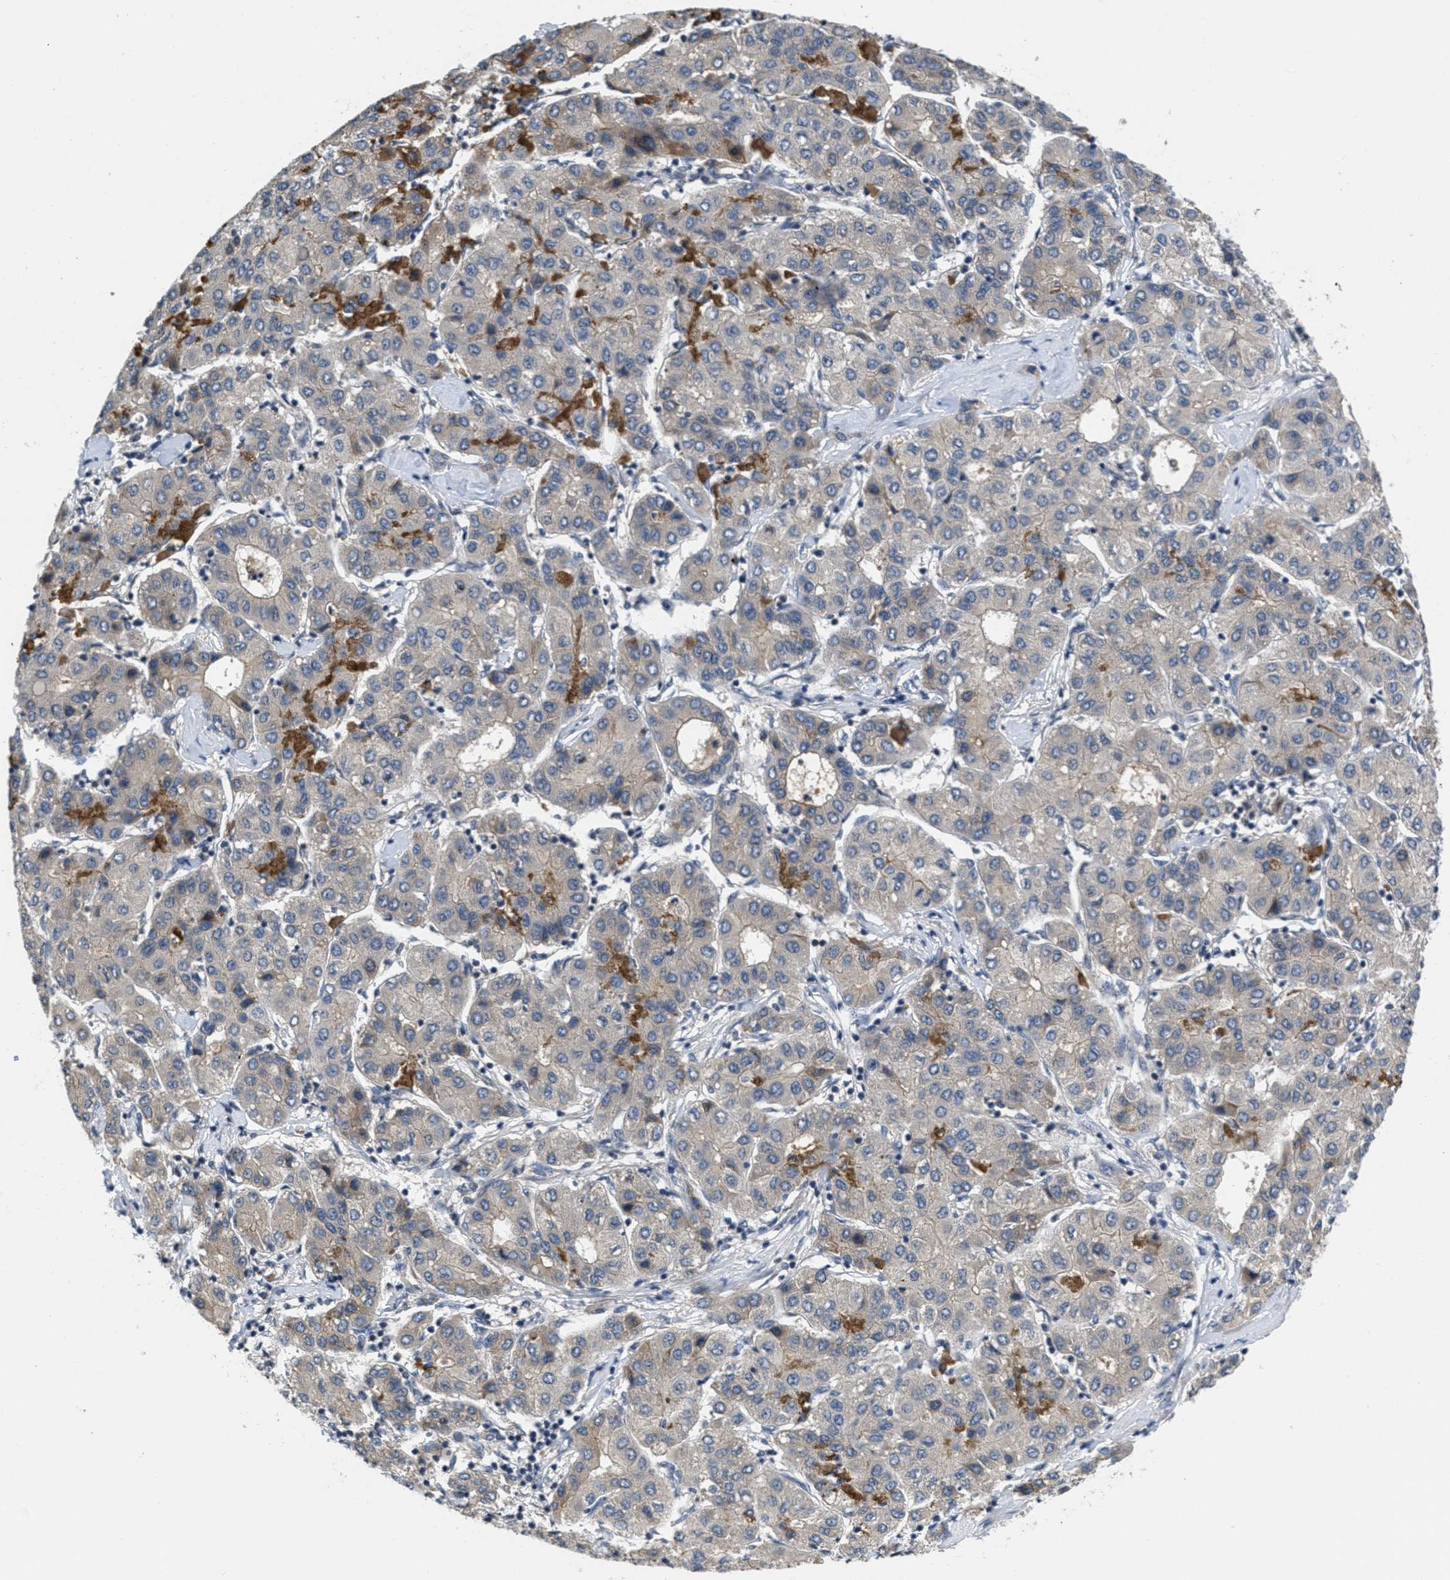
{"staining": {"intensity": "weak", "quantity": "<25%", "location": "cytoplasmic/membranous"}, "tissue": "liver cancer", "cell_type": "Tumor cells", "image_type": "cancer", "snomed": [{"axis": "morphology", "description": "Carcinoma, Hepatocellular, NOS"}, {"axis": "topography", "description": "Liver"}], "caption": "The image reveals no significant expression in tumor cells of liver cancer.", "gene": "ANGPT1", "patient": {"sex": "male", "age": 65}}